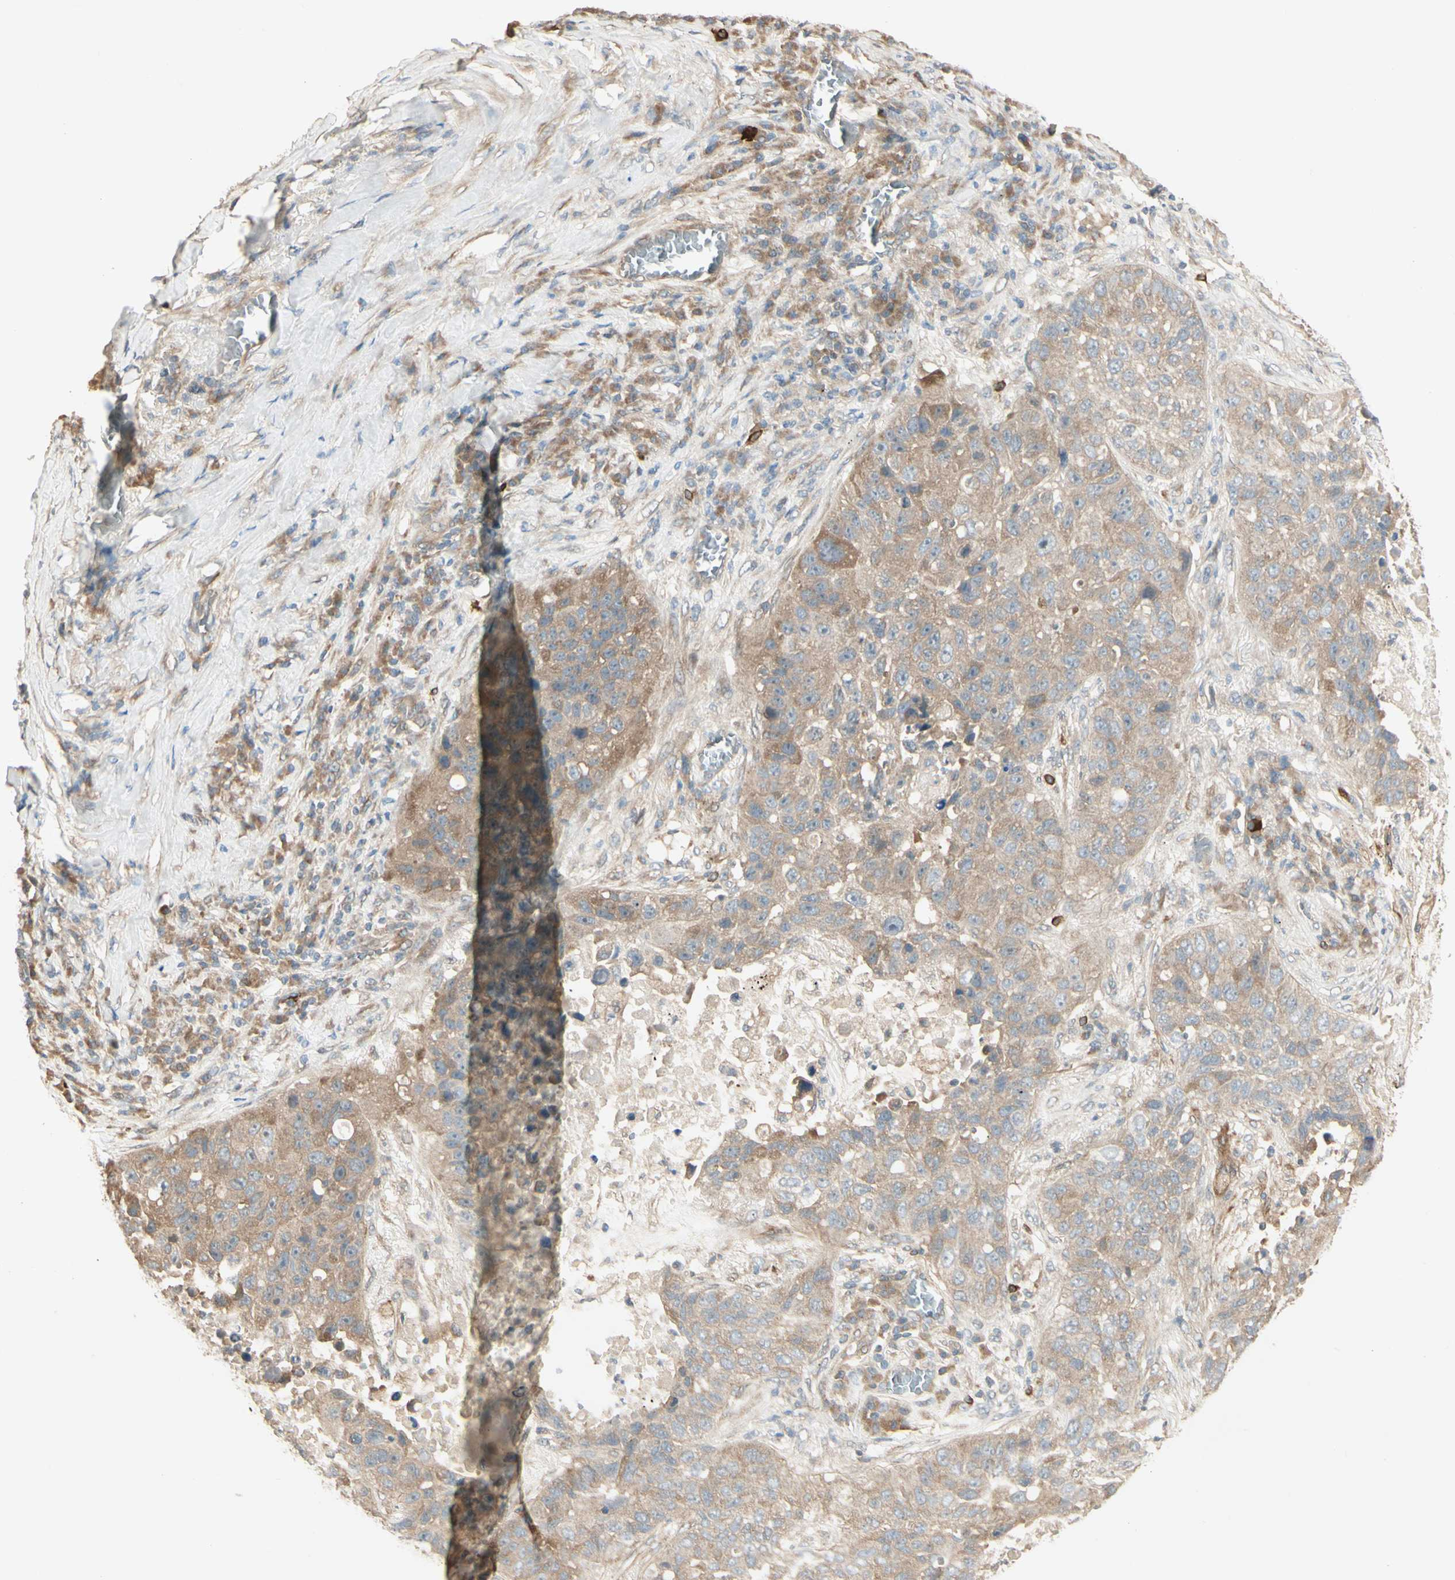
{"staining": {"intensity": "weak", "quantity": ">75%", "location": "cytoplasmic/membranous"}, "tissue": "lung cancer", "cell_type": "Tumor cells", "image_type": "cancer", "snomed": [{"axis": "morphology", "description": "Squamous cell carcinoma, NOS"}, {"axis": "topography", "description": "Lung"}], "caption": "IHC (DAB) staining of squamous cell carcinoma (lung) displays weak cytoplasmic/membranous protein staining in about >75% of tumor cells.", "gene": "IRAG1", "patient": {"sex": "male", "age": 57}}